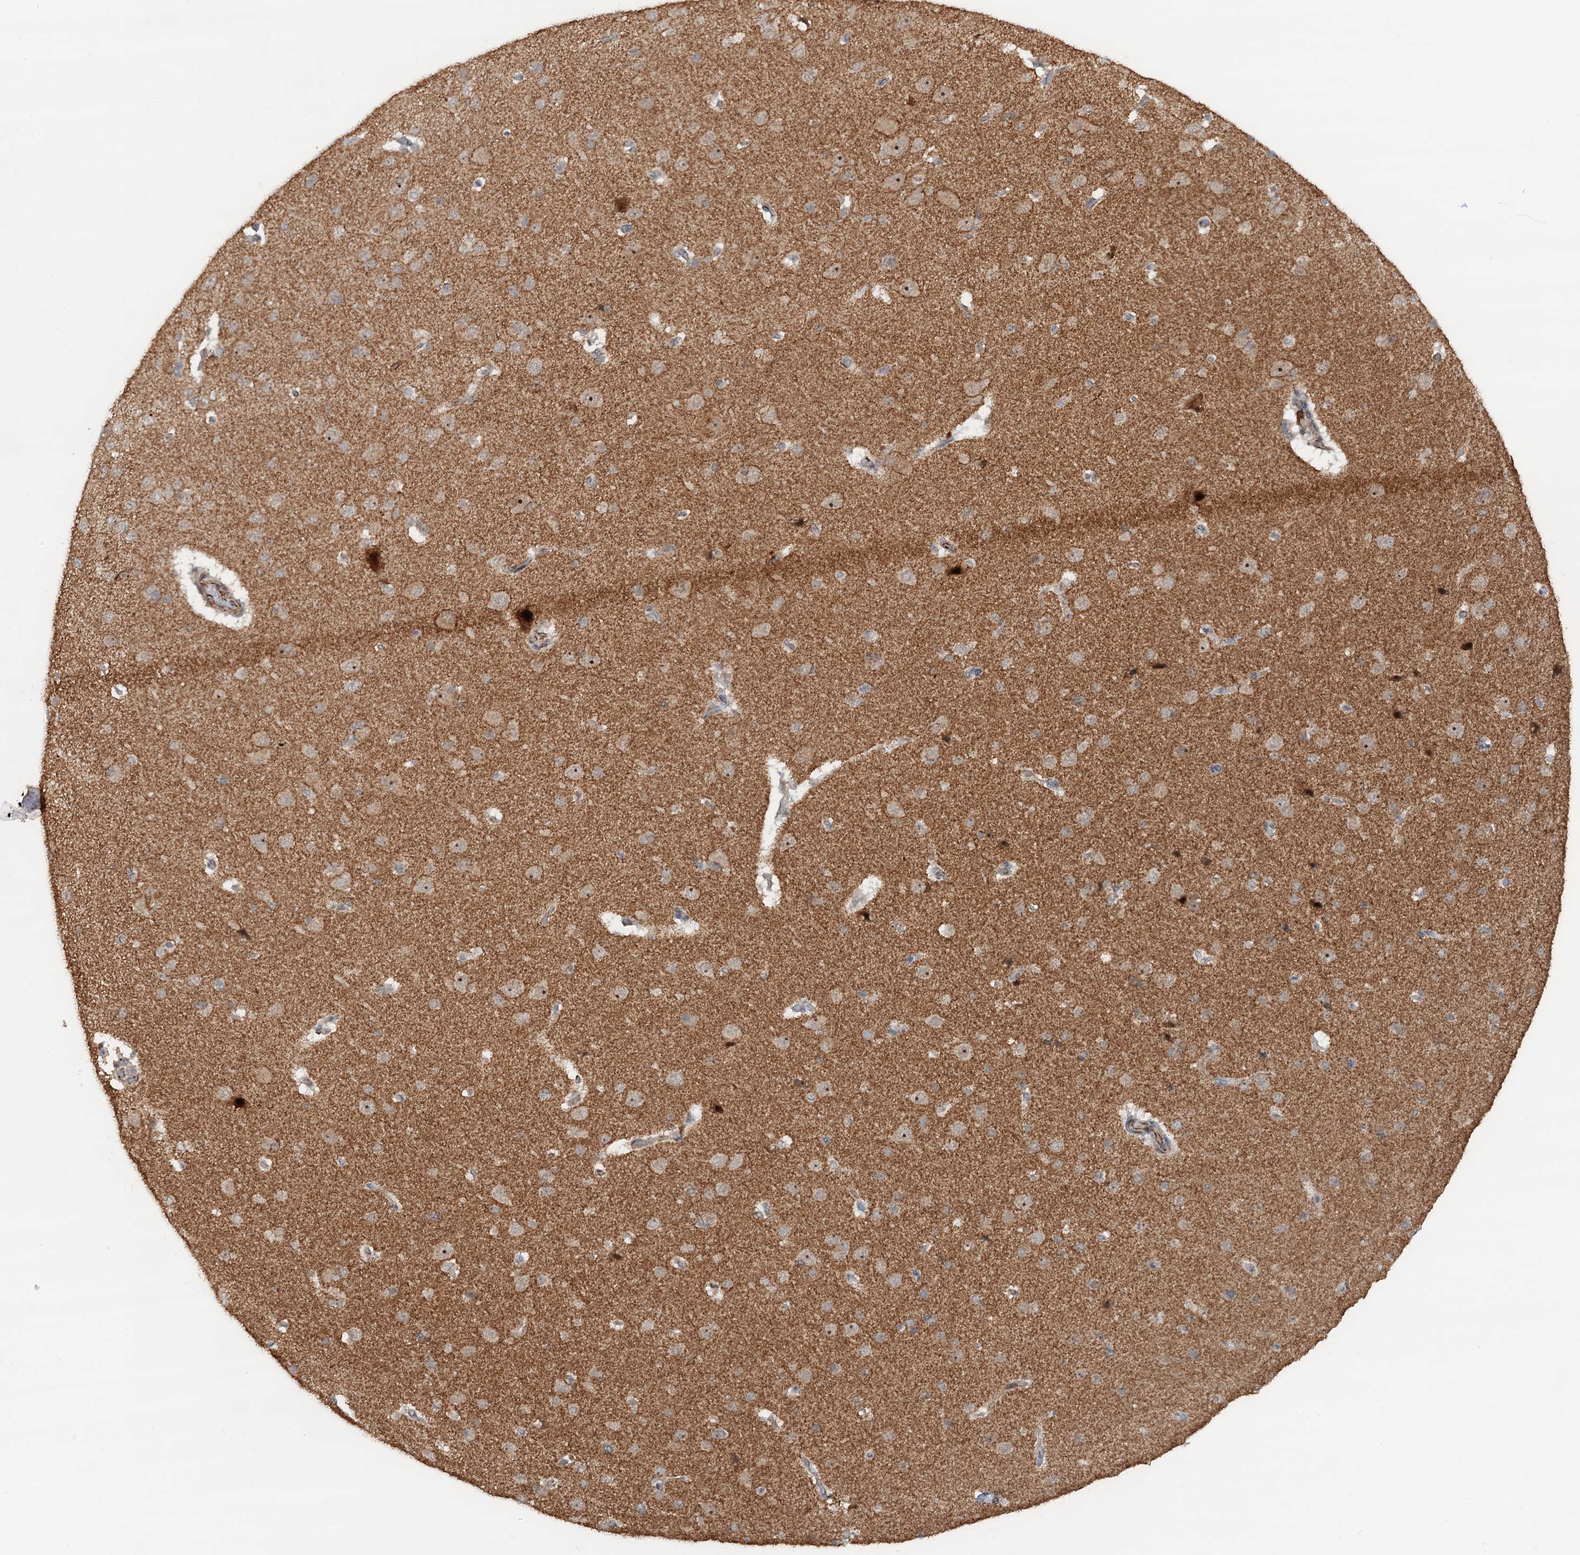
{"staining": {"intensity": "weak", "quantity": "25%-75%", "location": "cytoplasmic/membranous"}, "tissue": "cerebral cortex", "cell_type": "Endothelial cells", "image_type": "normal", "snomed": [{"axis": "morphology", "description": "Normal tissue, NOS"}, {"axis": "topography", "description": "Cerebral cortex"}], "caption": "A photomicrograph showing weak cytoplasmic/membranous expression in approximately 25%-75% of endothelial cells in unremarkable cerebral cortex, as visualized by brown immunohistochemical staining.", "gene": "TMA16", "patient": {"sex": "male", "age": 62}}